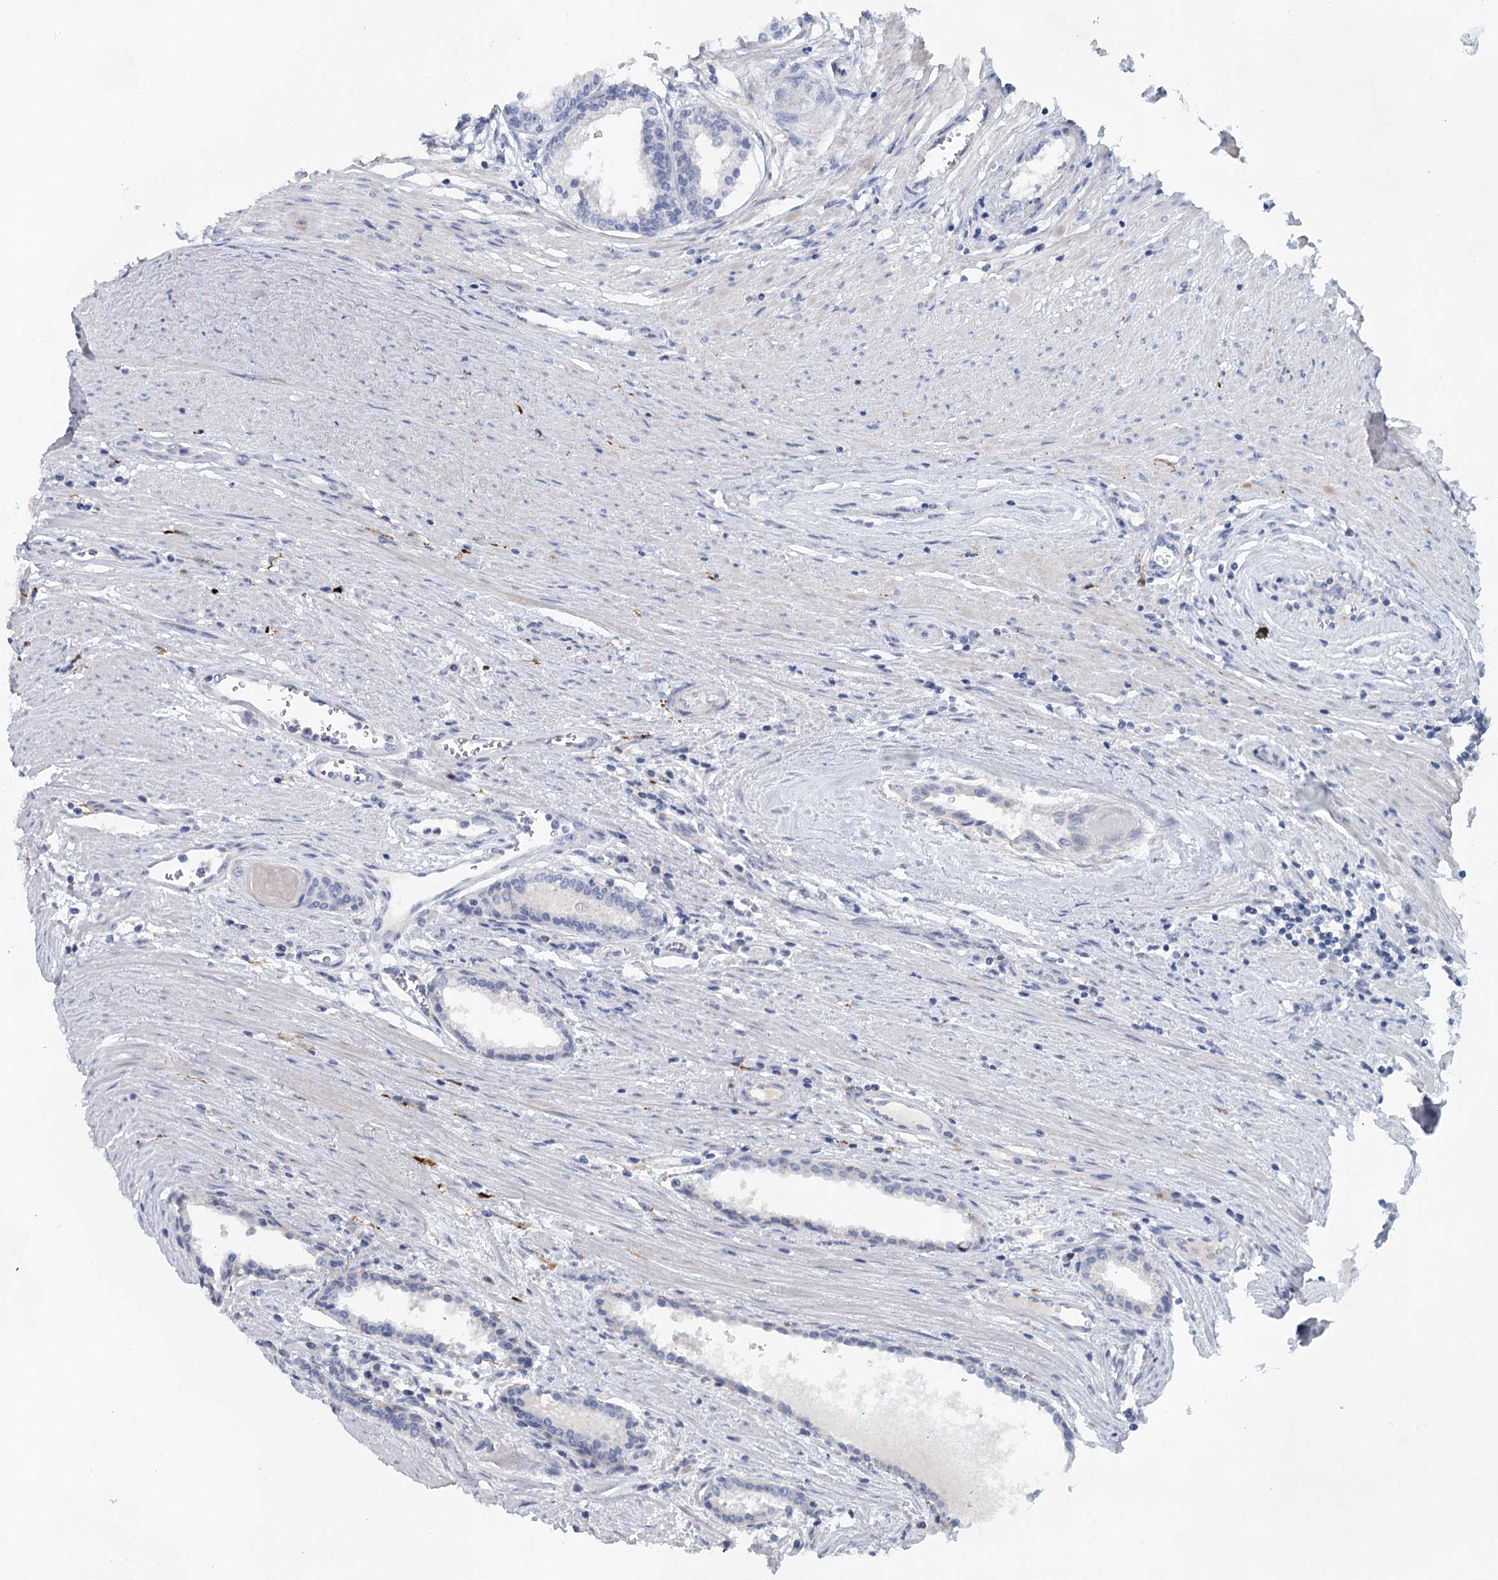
{"staining": {"intensity": "negative", "quantity": "none", "location": "none"}, "tissue": "prostate cancer", "cell_type": "Tumor cells", "image_type": "cancer", "snomed": [{"axis": "morphology", "description": "Adenocarcinoma, High grade"}, {"axis": "topography", "description": "Prostate"}], "caption": "Immunohistochemistry histopathology image of neoplastic tissue: prostate cancer (adenocarcinoma (high-grade)) stained with DAB exhibits no significant protein expression in tumor cells. (DAB IHC visualized using brightfield microscopy, high magnification).", "gene": "SLC19A3", "patient": {"sex": "male", "age": 68}}